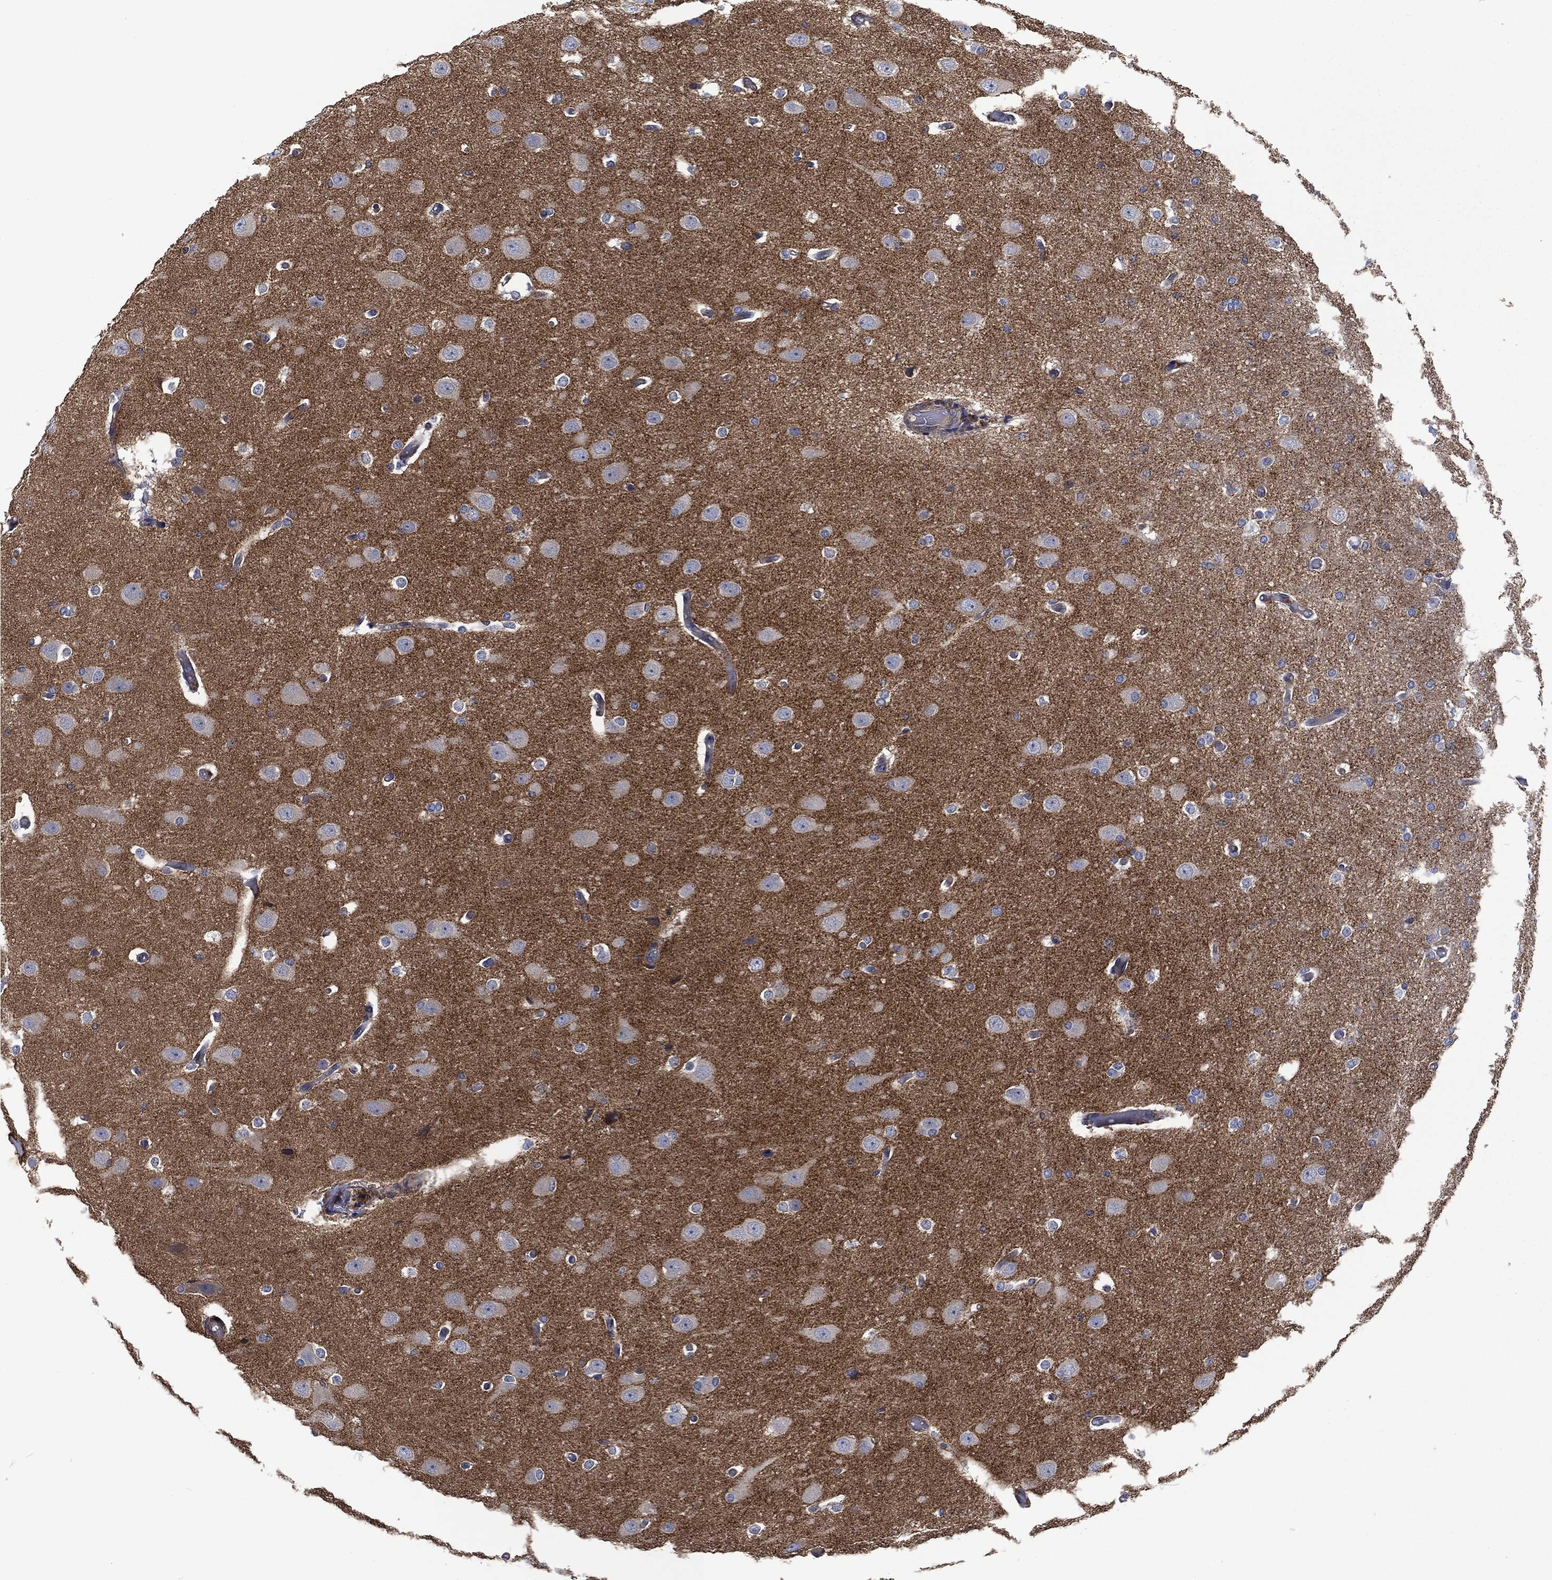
{"staining": {"intensity": "negative", "quantity": "none", "location": "none"}, "tissue": "cerebral cortex", "cell_type": "Endothelial cells", "image_type": "normal", "snomed": [{"axis": "morphology", "description": "Normal tissue, NOS"}, {"axis": "morphology", "description": "Inflammation, NOS"}, {"axis": "topography", "description": "Cerebral cortex"}], "caption": "Immunohistochemistry histopathology image of benign cerebral cortex: human cerebral cortex stained with DAB shows no significant protein positivity in endothelial cells.", "gene": "LGALS9", "patient": {"sex": "male", "age": 6}}